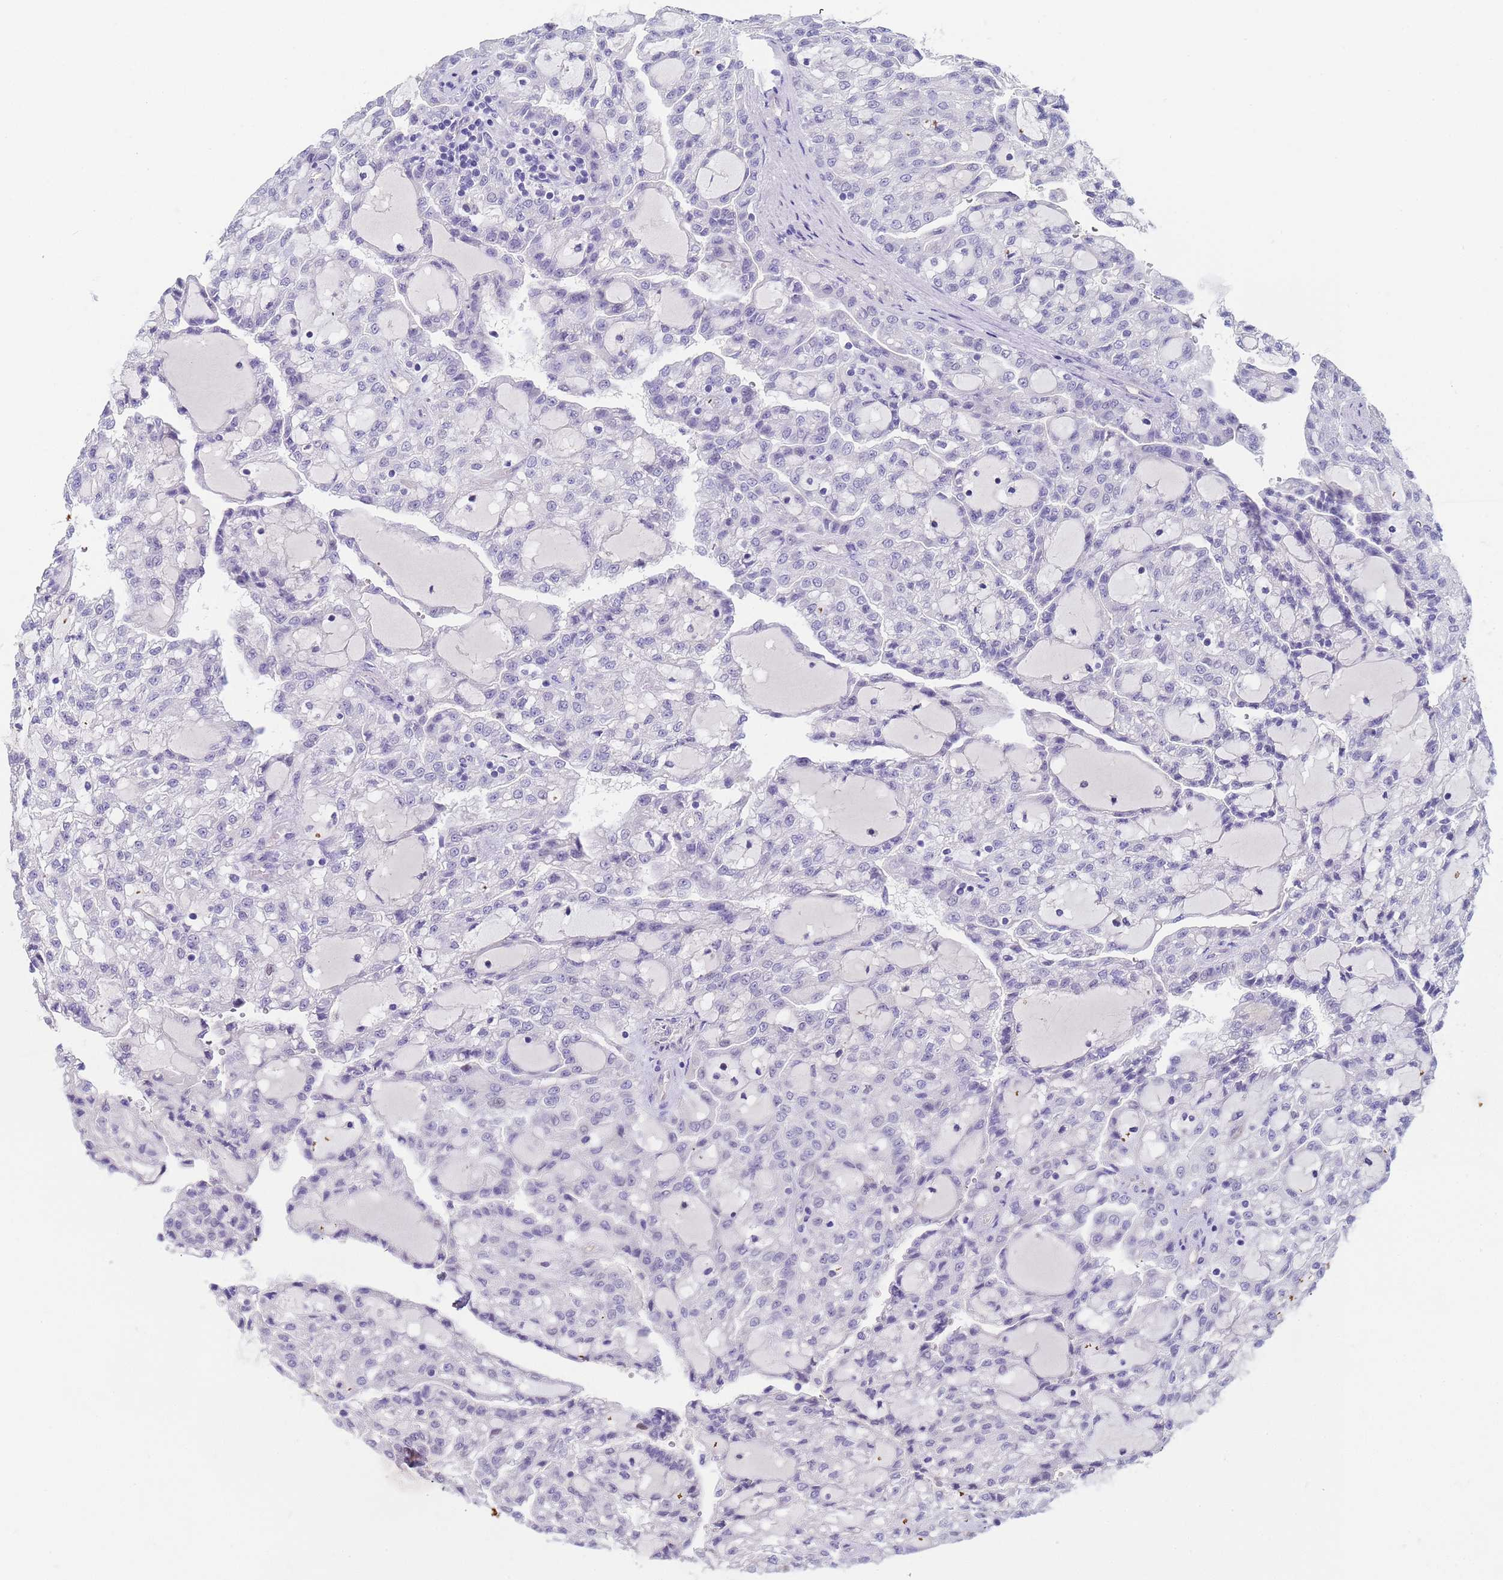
{"staining": {"intensity": "negative", "quantity": "none", "location": "none"}, "tissue": "renal cancer", "cell_type": "Tumor cells", "image_type": "cancer", "snomed": [{"axis": "morphology", "description": "Adenocarcinoma, NOS"}, {"axis": "topography", "description": "Kidney"}], "caption": "This is an immunohistochemistry (IHC) photomicrograph of human renal cancer. There is no positivity in tumor cells.", "gene": "CTRC", "patient": {"sex": "male", "age": 63}}